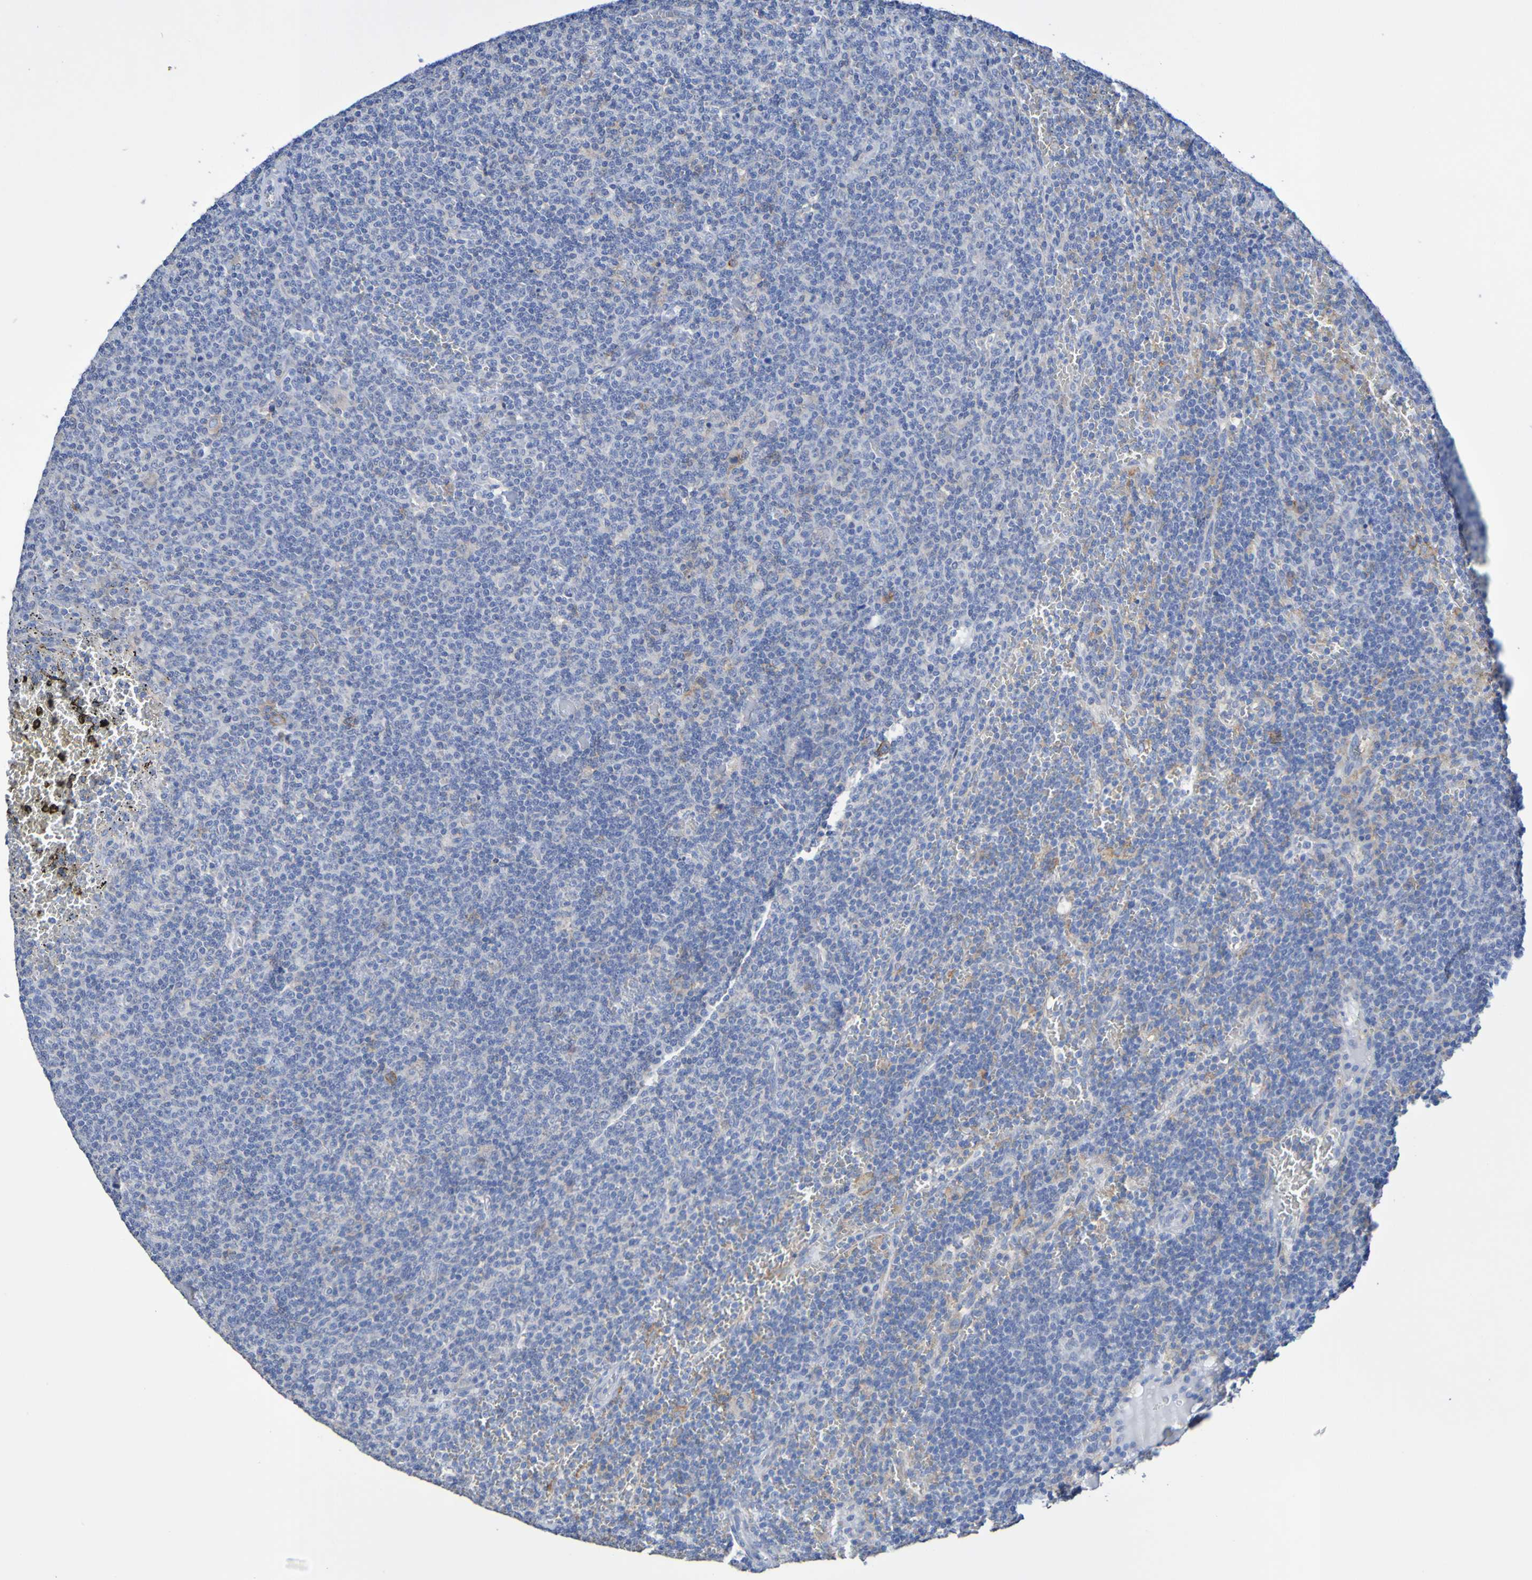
{"staining": {"intensity": "negative", "quantity": "none", "location": "none"}, "tissue": "lymphoma", "cell_type": "Tumor cells", "image_type": "cancer", "snomed": [{"axis": "morphology", "description": "Malignant lymphoma, non-Hodgkin's type, Low grade"}, {"axis": "topography", "description": "Spleen"}], "caption": "Immunohistochemistry (IHC) micrograph of neoplastic tissue: lymphoma stained with DAB (3,3'-diaminobenzidine) displays no significant protein positivity in tumor cells.", "gene": "SLC3A2", "patient": {"sex": "female", "age": 50}}